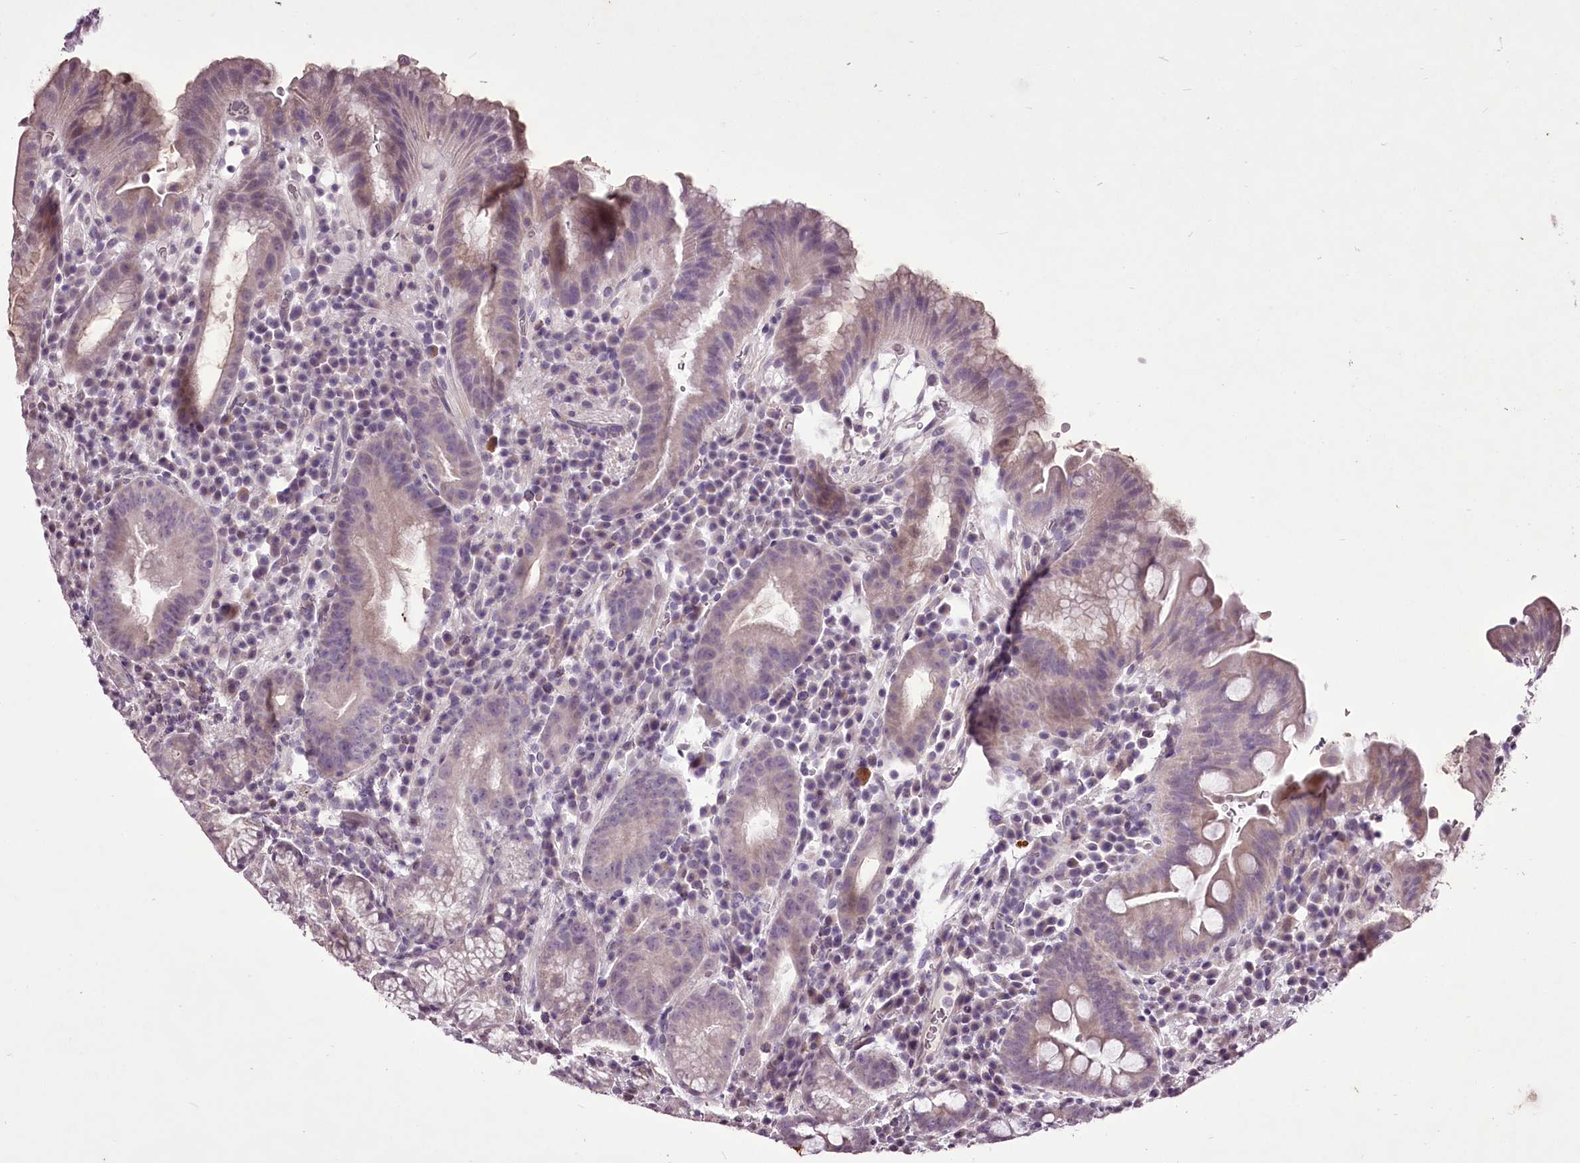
{"staining": {"intensity": "negative", "quantity": "none", "location": "none"}, "tissue": "stomach", "cell_type": "Glandular cells", "image_type": "normal", "snomed": [{"axis": "morphology", "description": "Normal tissue, NOS"}, {"axis": "morphology", "description": "Inflammation, NOS"}, {"axis": "topography", "description": "Stomach"}], "caption": "An IHC micrograph of unremarkable stomach is shown. There is no staining in glandular cells of stomach.", "gene": "C1orf56", "patient": {"sex": "male", "age": 79}}